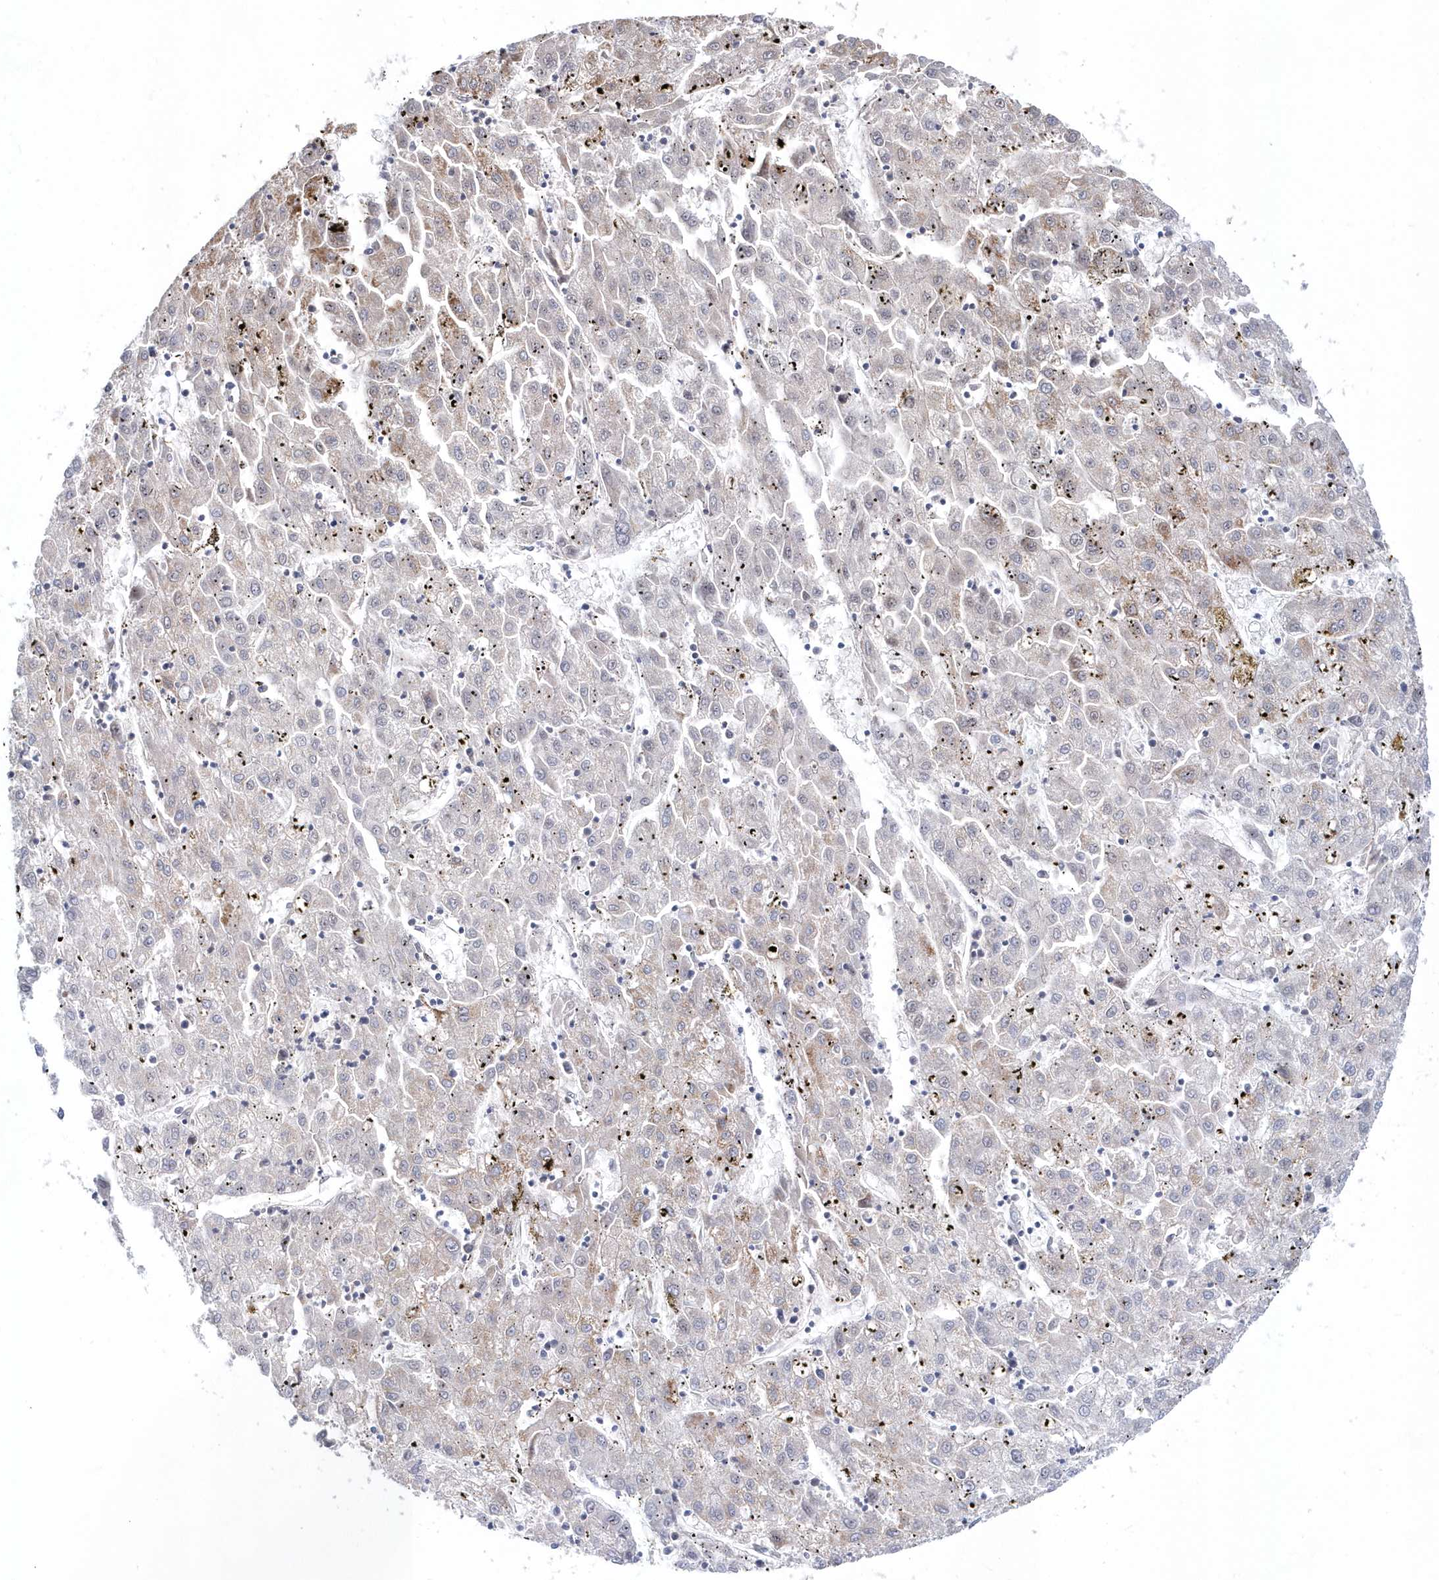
{"staining": {"intensity": "moderate", "quantity": "25%-75%", "location": "cytoplasmic/membranous"}, "tissue": "liver cancer", "cell_type": "Tumor cells", "image_type": "cancer", "snomed": [{"axis": "morphology", "description": "Carcinoma, Hepatocellular, NOS"}, {"axis": "topography", "description": "Liver"}], "caption": "Protein staining by IHC exhibits moderate cytoplasmic/membranous positivity in about 25%-75% of tumor cells in liver cancer (hepatocellular carcinoma). The protein is stained brown, and the nuclei are stained in blue (DAB IHC with brightfield microscopy, high magnification).", "gene": "BDH2", "patient": {"sex": "male", "age": 72}}